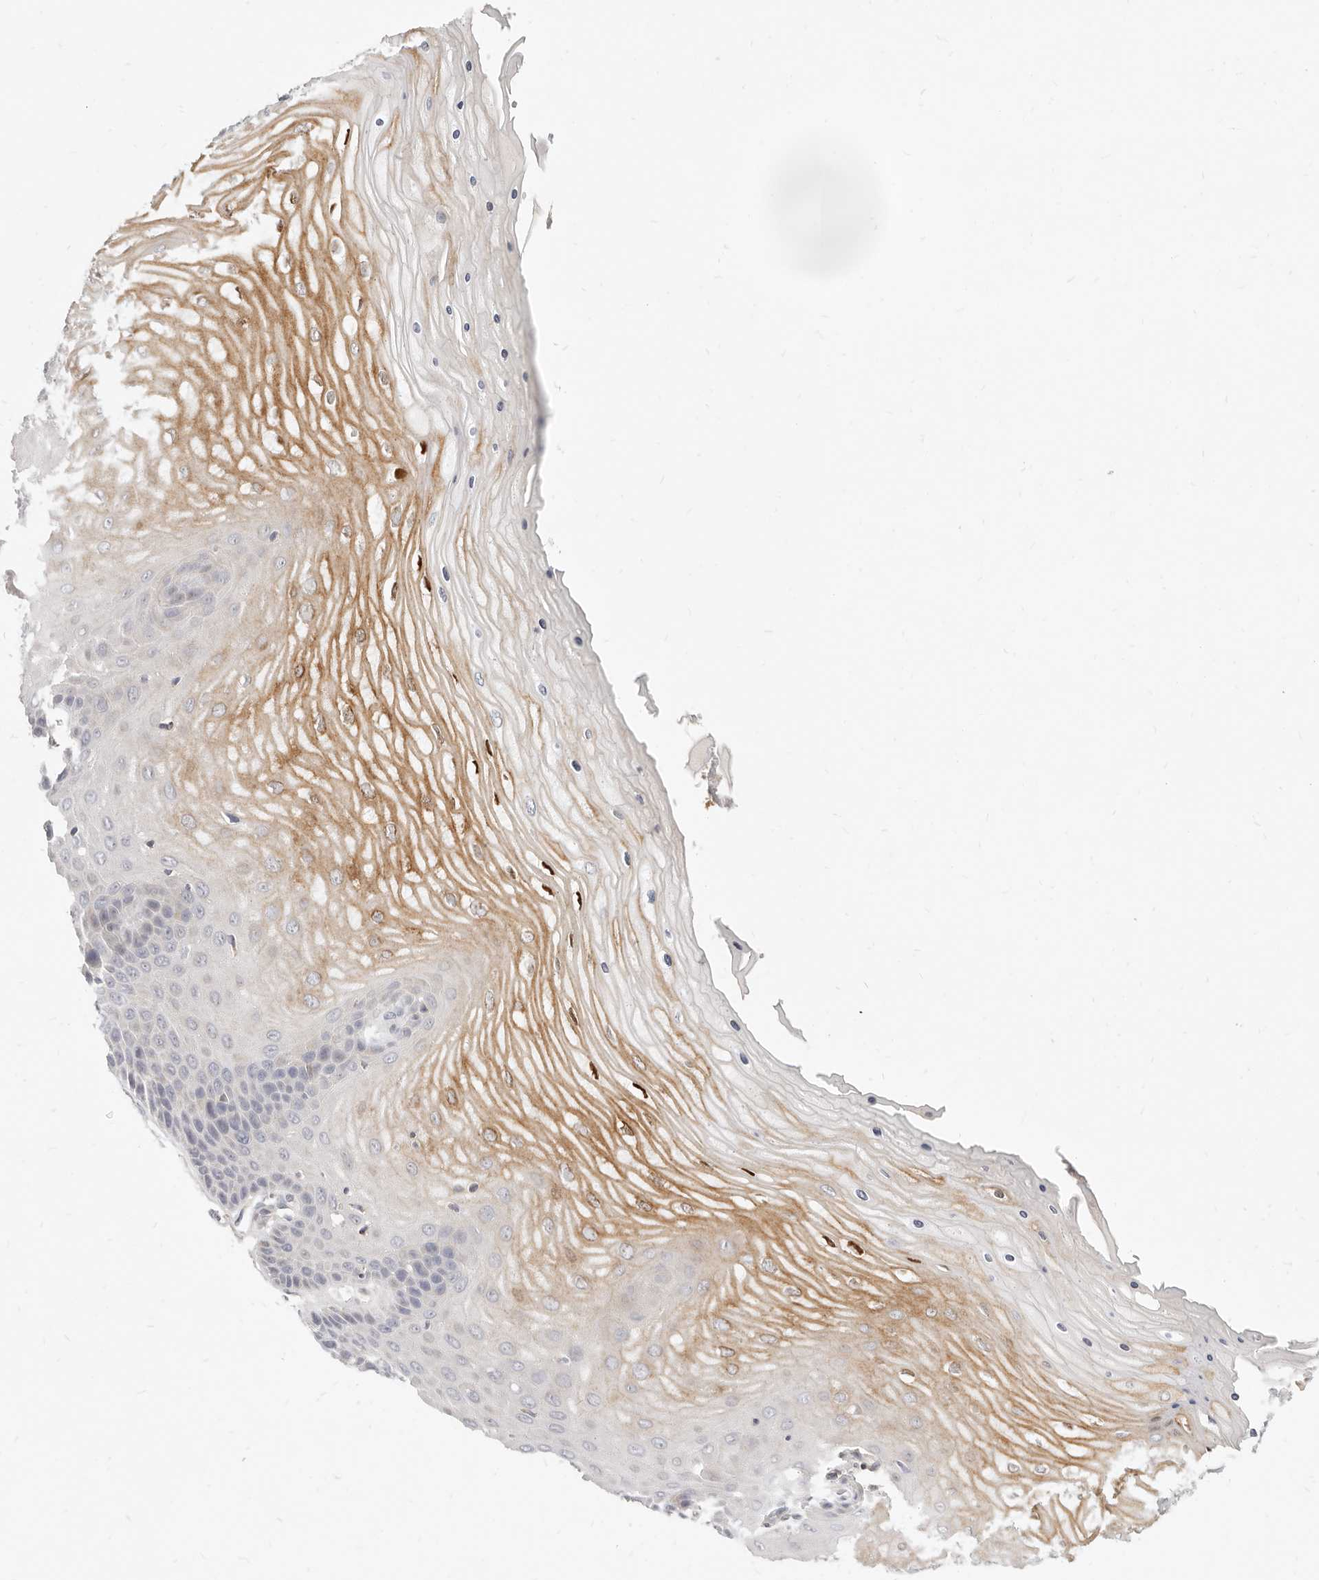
{"staining": {"intensity": "strong", "quantity": "<25%", "location": "cytoplasmic/membranous"}, "tissue": "cervix", "cell_type": "Glandular cells", "image_type": "normal", "snomed": [{"axis": "morphology", "description": "Normal tissue, NOS"}, {"axis": "topography", "description": "Cervix"}], "caption": "Protein analysis of unremarkable cervix exhibits strong cytoplasmic/membranous expression in about <25% of glandular cells.", "gene": "LTB4R2", "patient": {"sex": "female", "age": 55}}